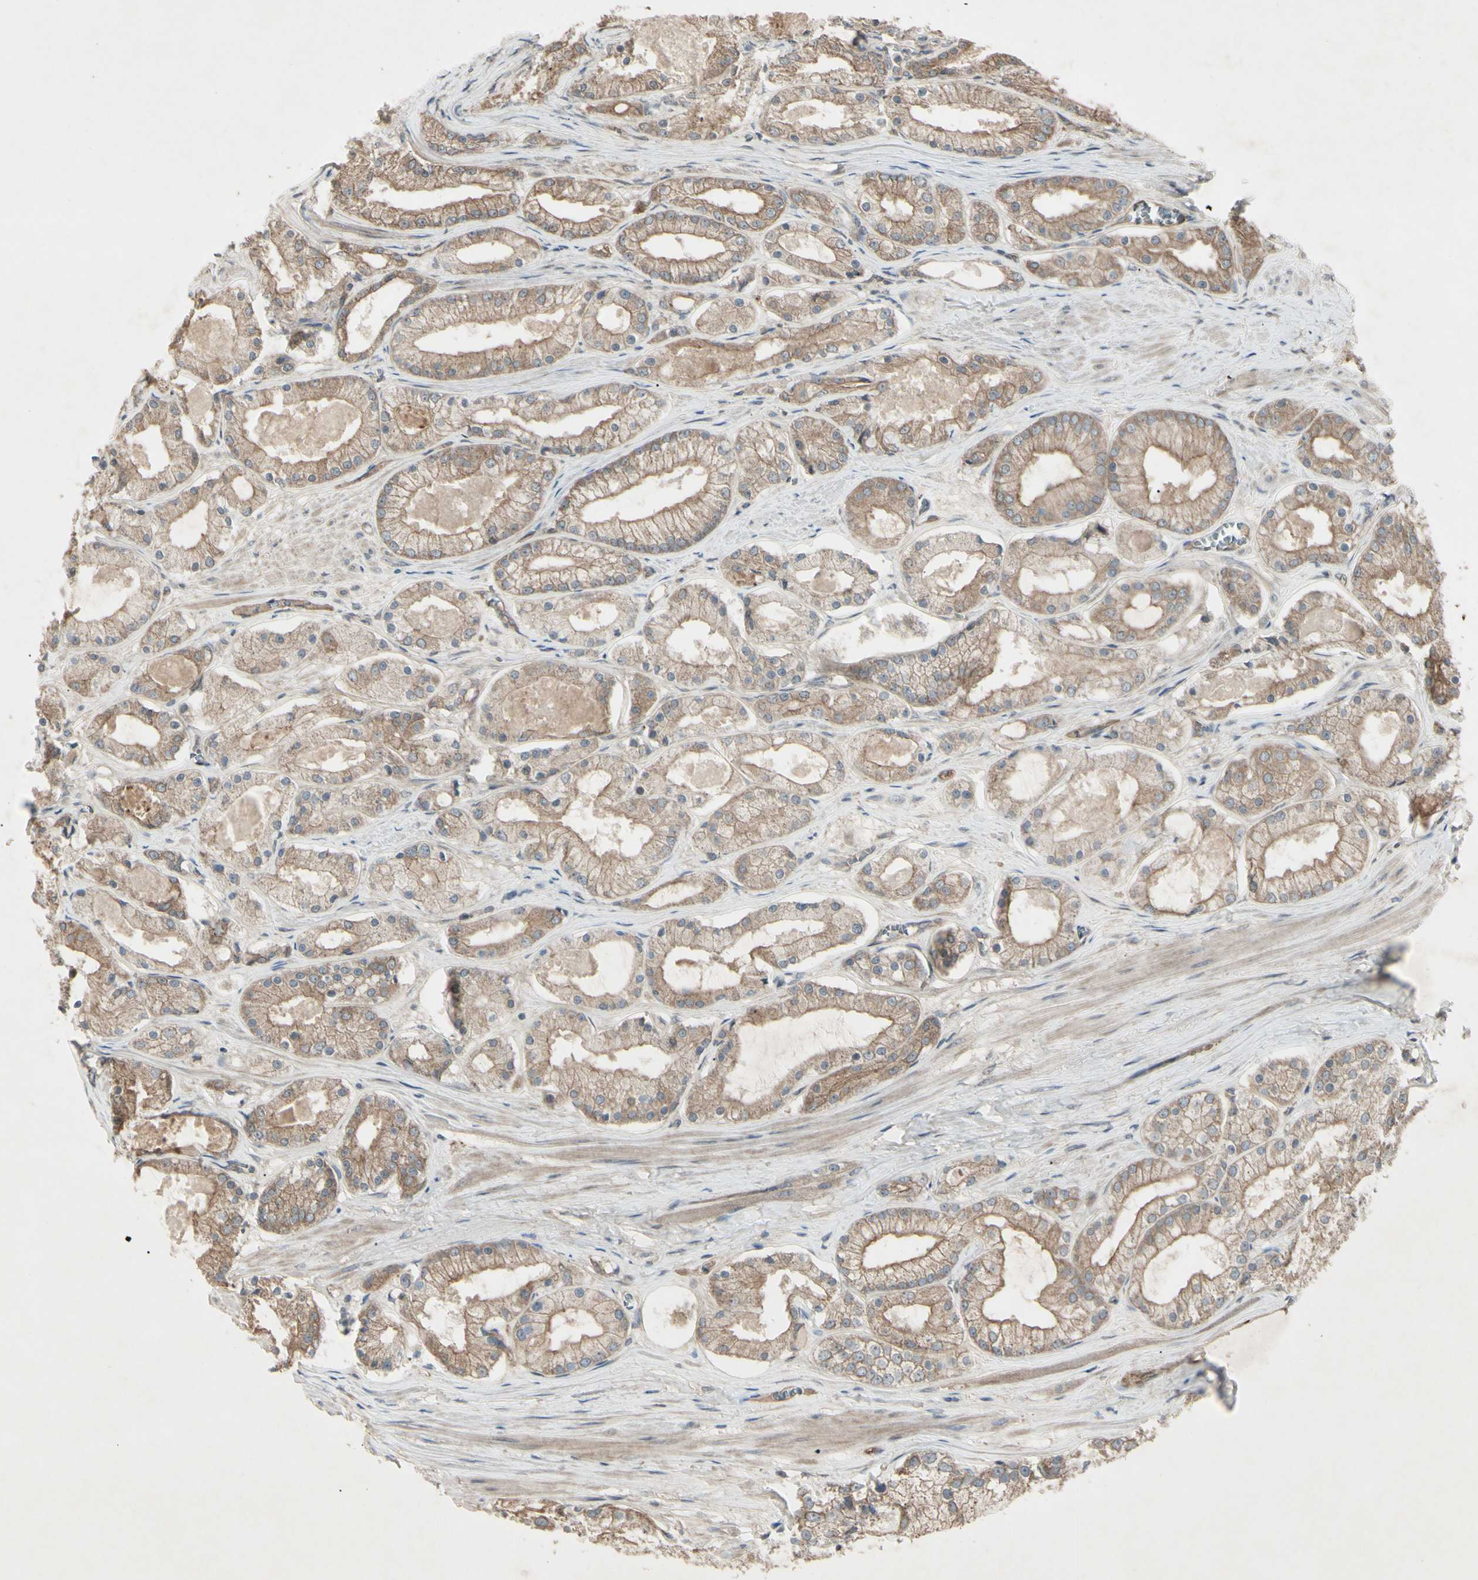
{"staining": {"intensity": "moderate", "quantity": ">75%", "location": "cytoplasmic/membranous"}, "tissue": "prostate cancer", "cell_type": "Tumor cells", "image_type": "cancer", "snomed": [{"axis": "morphology", "description": "Adenocarcinoma, High grade"}, {"axis": "topography", "description": "Prostate"}], "caption": "Adenocarcinoma (high-grade) (prostate) tissue shows moderate cytoplasmic/membranous expression in about >75% of tumor cells", "gene": "JAG1", "patient": {"sex": "male", "age": 66}}